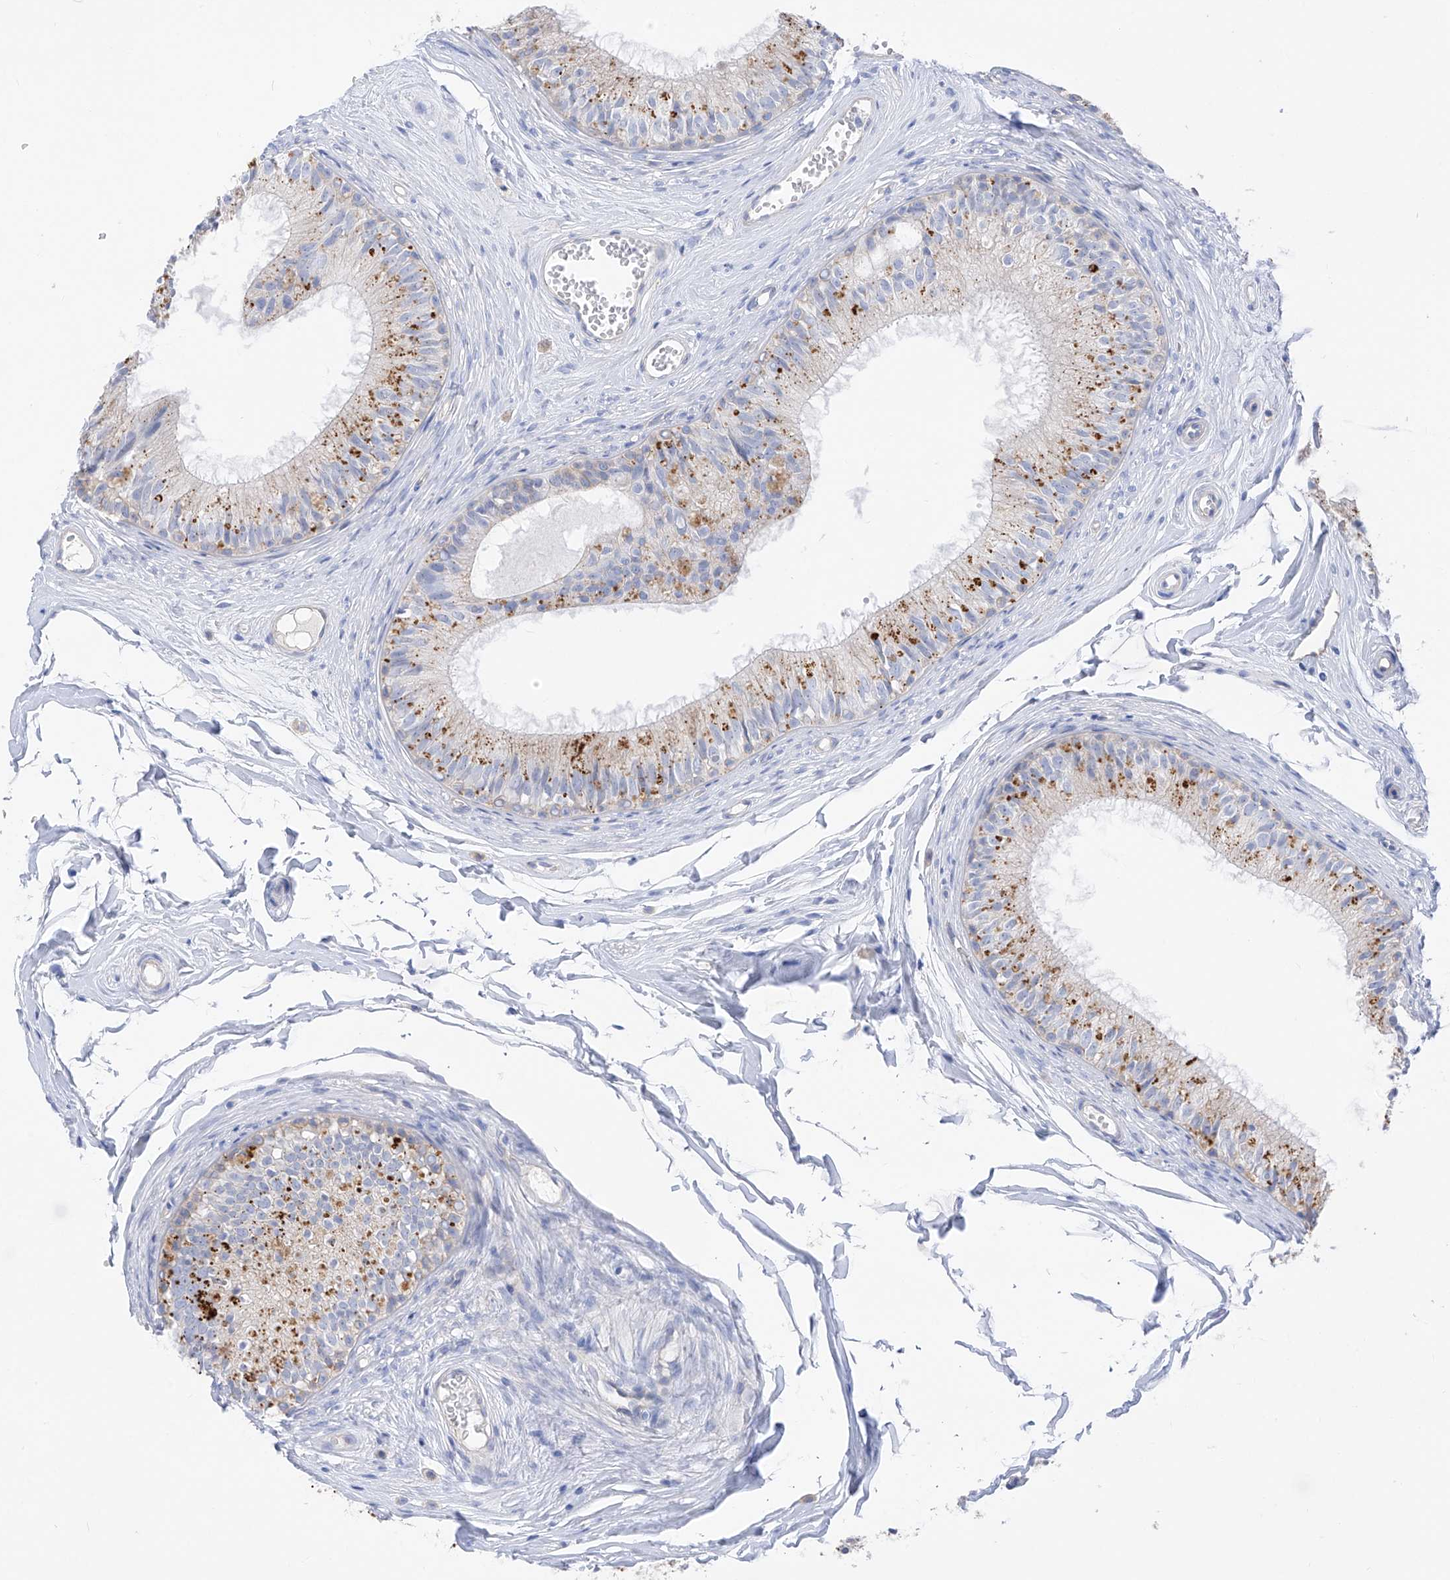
{"staining": {"intensity": "moderate", "quantity": "<25%", "location": "cytoplasmic/membranous"}, "tissue": "epididymis", "cell_type": "Glandular cells", "image_type": "normal", "snomed": [{"axis": "morphology", "description": "Normal tissue, NOS"}, {"axis": "morphology", "description": "Seminoma in situ"}, {"axis": "topography", "description": "Testis"}, {"axis": "topography", "description": "Epididymis"}], "caption": "An image of human epididymis stained for a protein displays moderate cytoplasmic/membranous brown staining in glandular cells.", "gene": "ITGA9", "patient": {"sex": "male", "age": 28}}